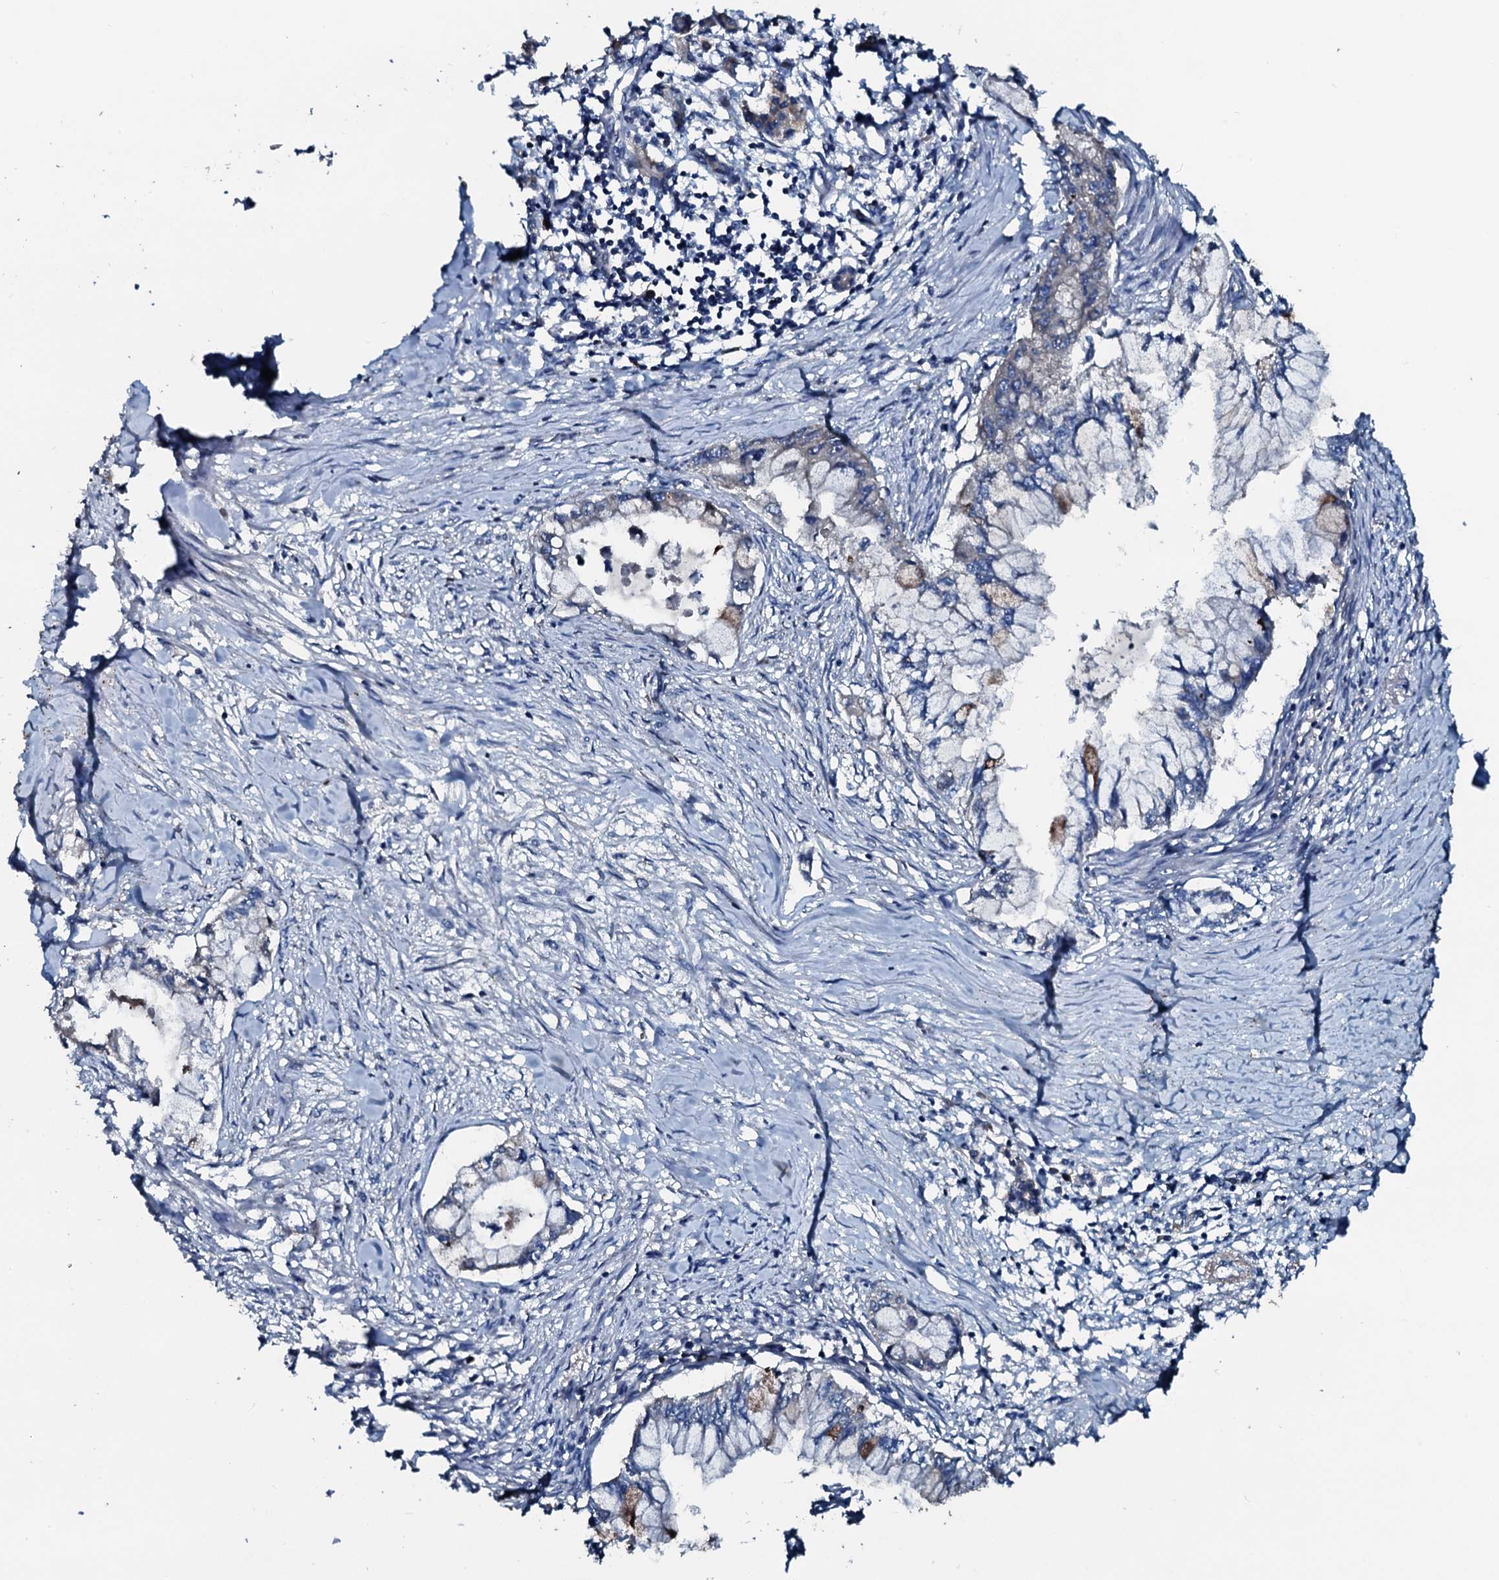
{"staining": {"intensity": "negative", "quantity": "none", "location": "none"}, "tissue": "pancreatic cancer", "cell_type": "Tumor cells", "image_type": "cancer", "snomed": [{"axis": "morphology", "description": "Adenocarcinoma, NOS"}, {"axis": "topography", "description": "Pancreas"}], "caption": "The IHC histopathology image has no significant positivity in tumor cells of pancreatic cancer (adenocarcinoma) tissue.", "gene": "AARS1", "patient": {"sex": "male", "age": 48}}